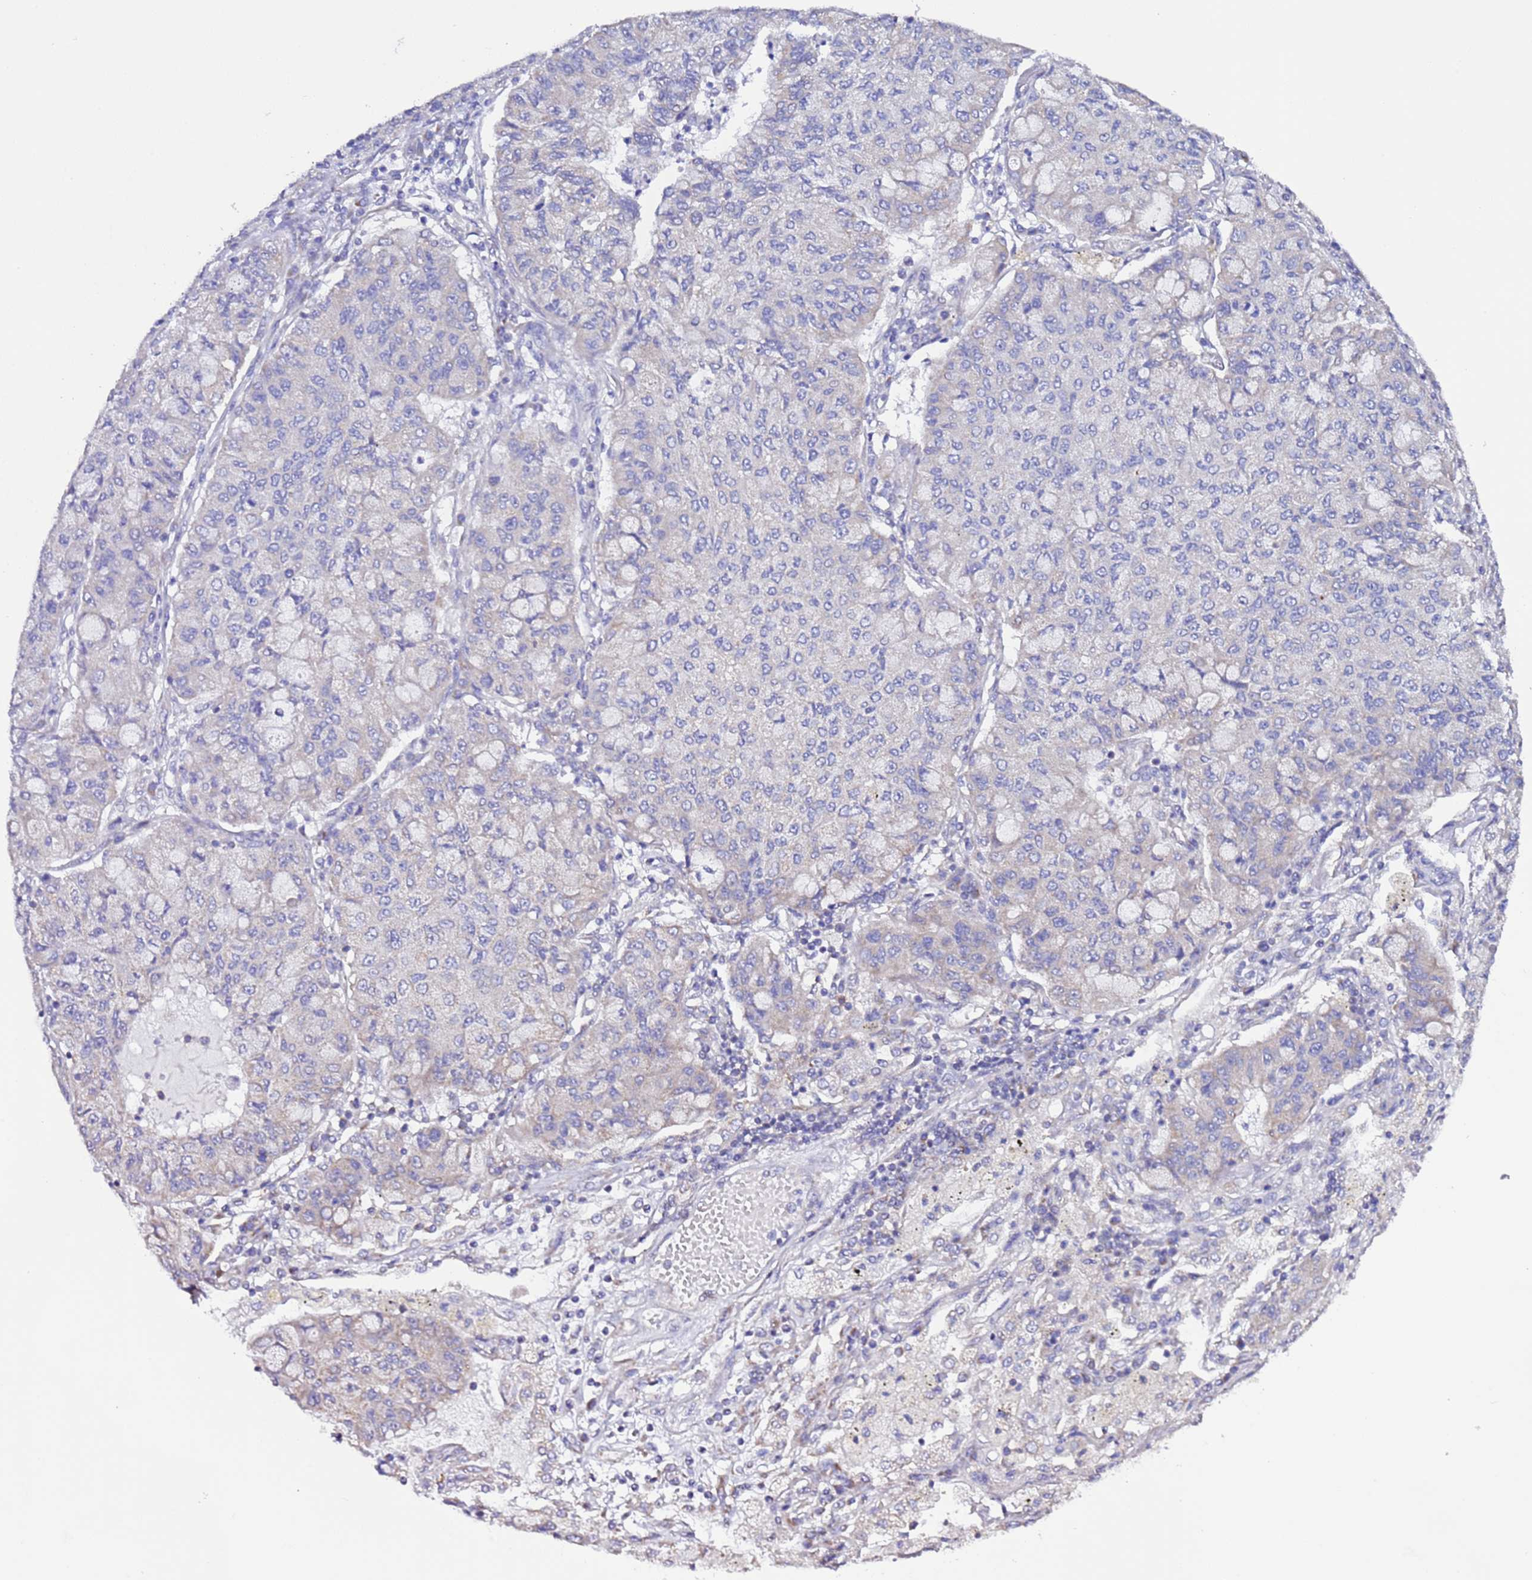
{"staining": {"intensity": "negative", "quantity": "none", "location": "none"}, "tissue": "lung cancer", "cell_type": "Tumor cells", "image_type": "cancer", "snomed": [{"axis": "morphology", "description": "Squamous cell carcinoma, NOS"}, {"axis": "topography", "description": "Lung"}], "caption": "Immunohistochemistry (IHC) image of lung cancer (squamous cell carcinoma) stained for a protein (brown), which displays no expression in tumor cells.", "gene": "AHI1", "patient": {"sex": "male", "age": 74}}